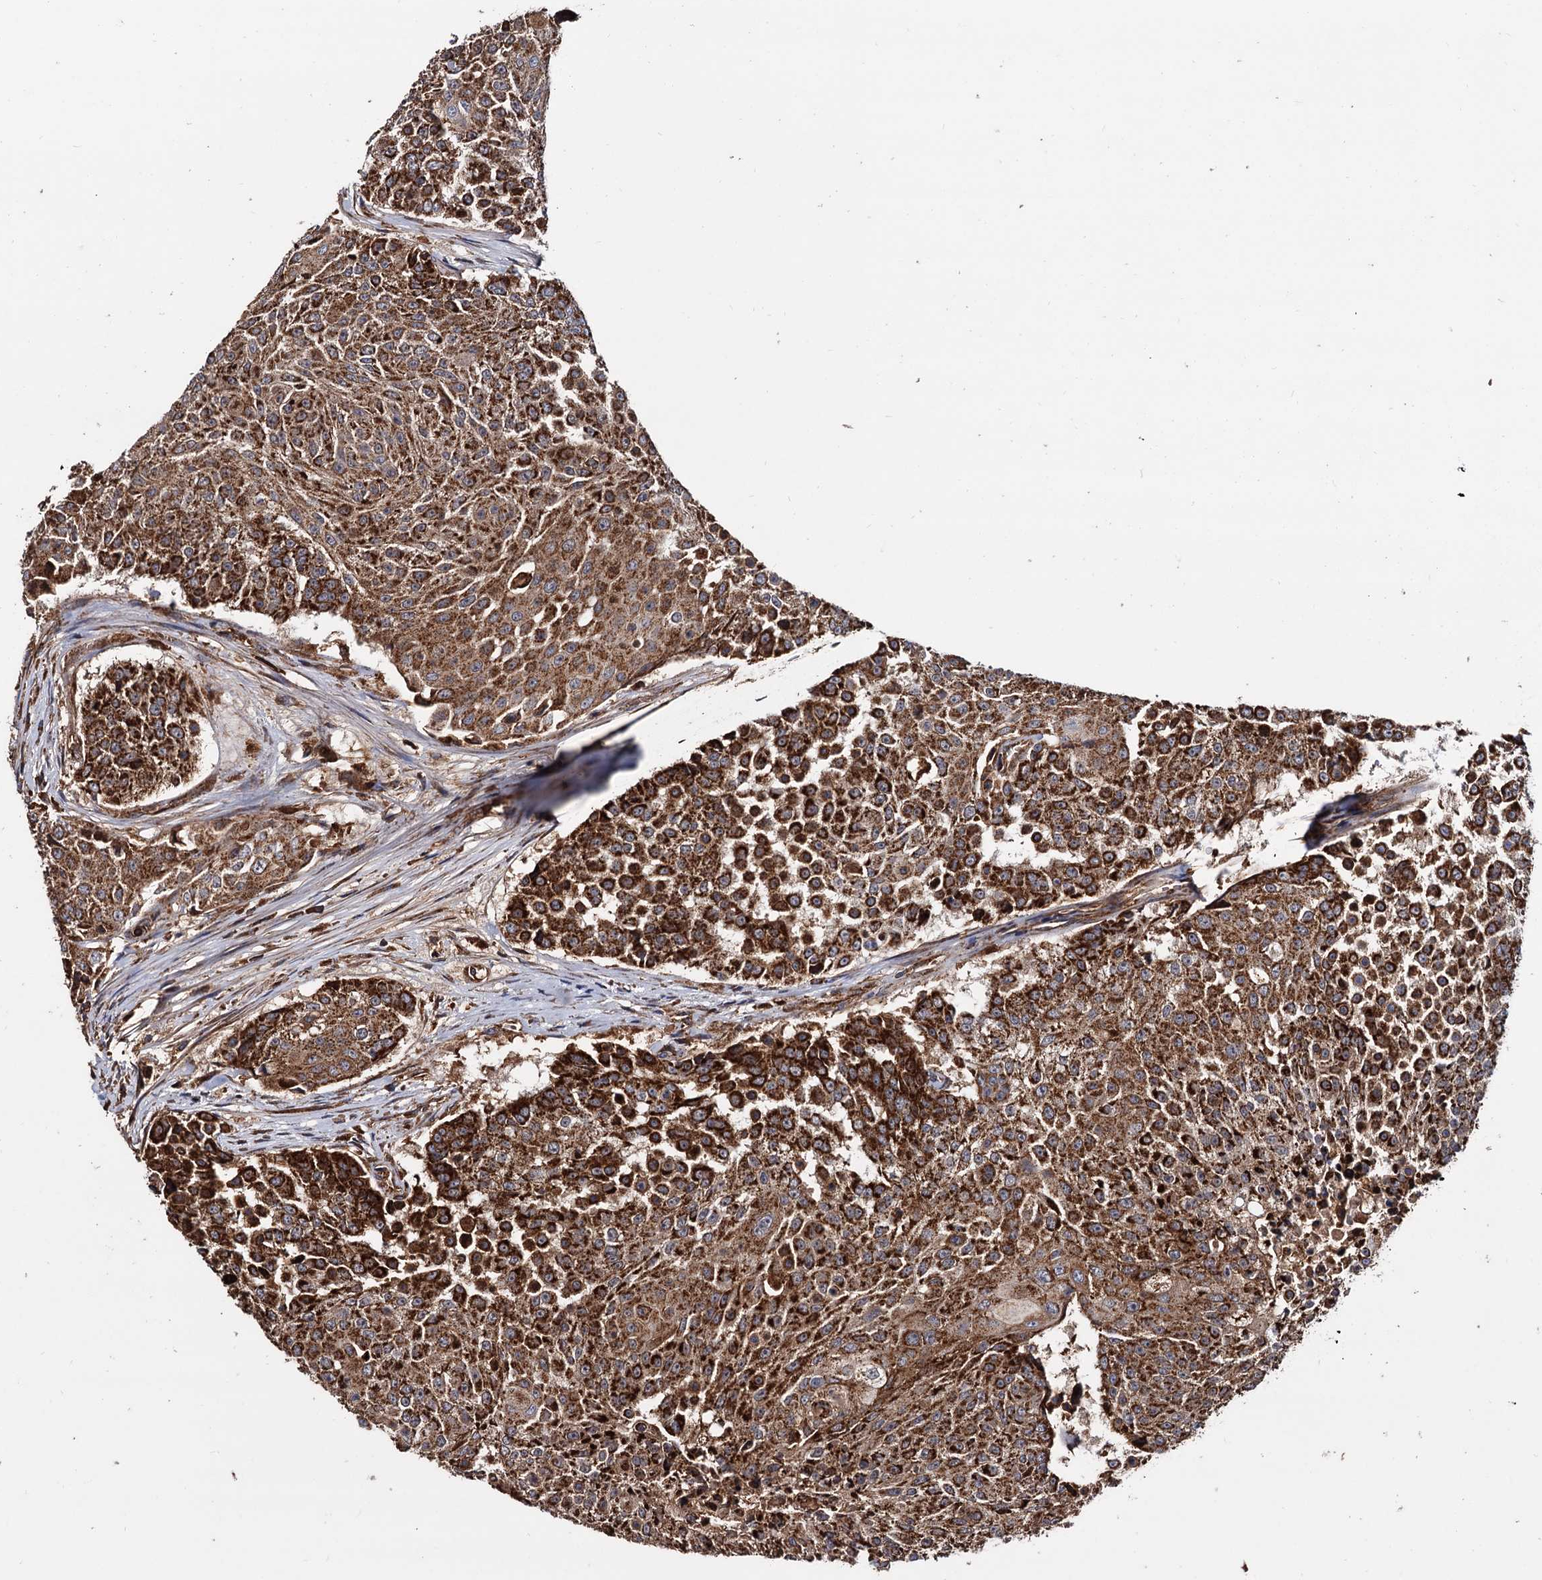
{"staining": {"intensity": "strong", "quantity": ">75%", "location": "cytoplasmic/membranous"}, "tissue": "urothelial cancer", "cell_type": "Tumor cells", "image_type": "cancer", "snomed": [{"axis": "morphology", "description": "Urothelial carcinoma, High grade"}, {"axis": "topography", "description": "Urinary bladder"}], "caption": "Immunohistochemistry (IHC) of human urothelial cancer demonstrates high levels of strong cytoplasmic/membranous positivity in about >75% of tumor cells. (DAB (3,3'-diaminobenzidine) IHC with brightfield microscopy, high magnification).", "gene": "MRPL42", "patient": {"sex": "female", "age": 63}}